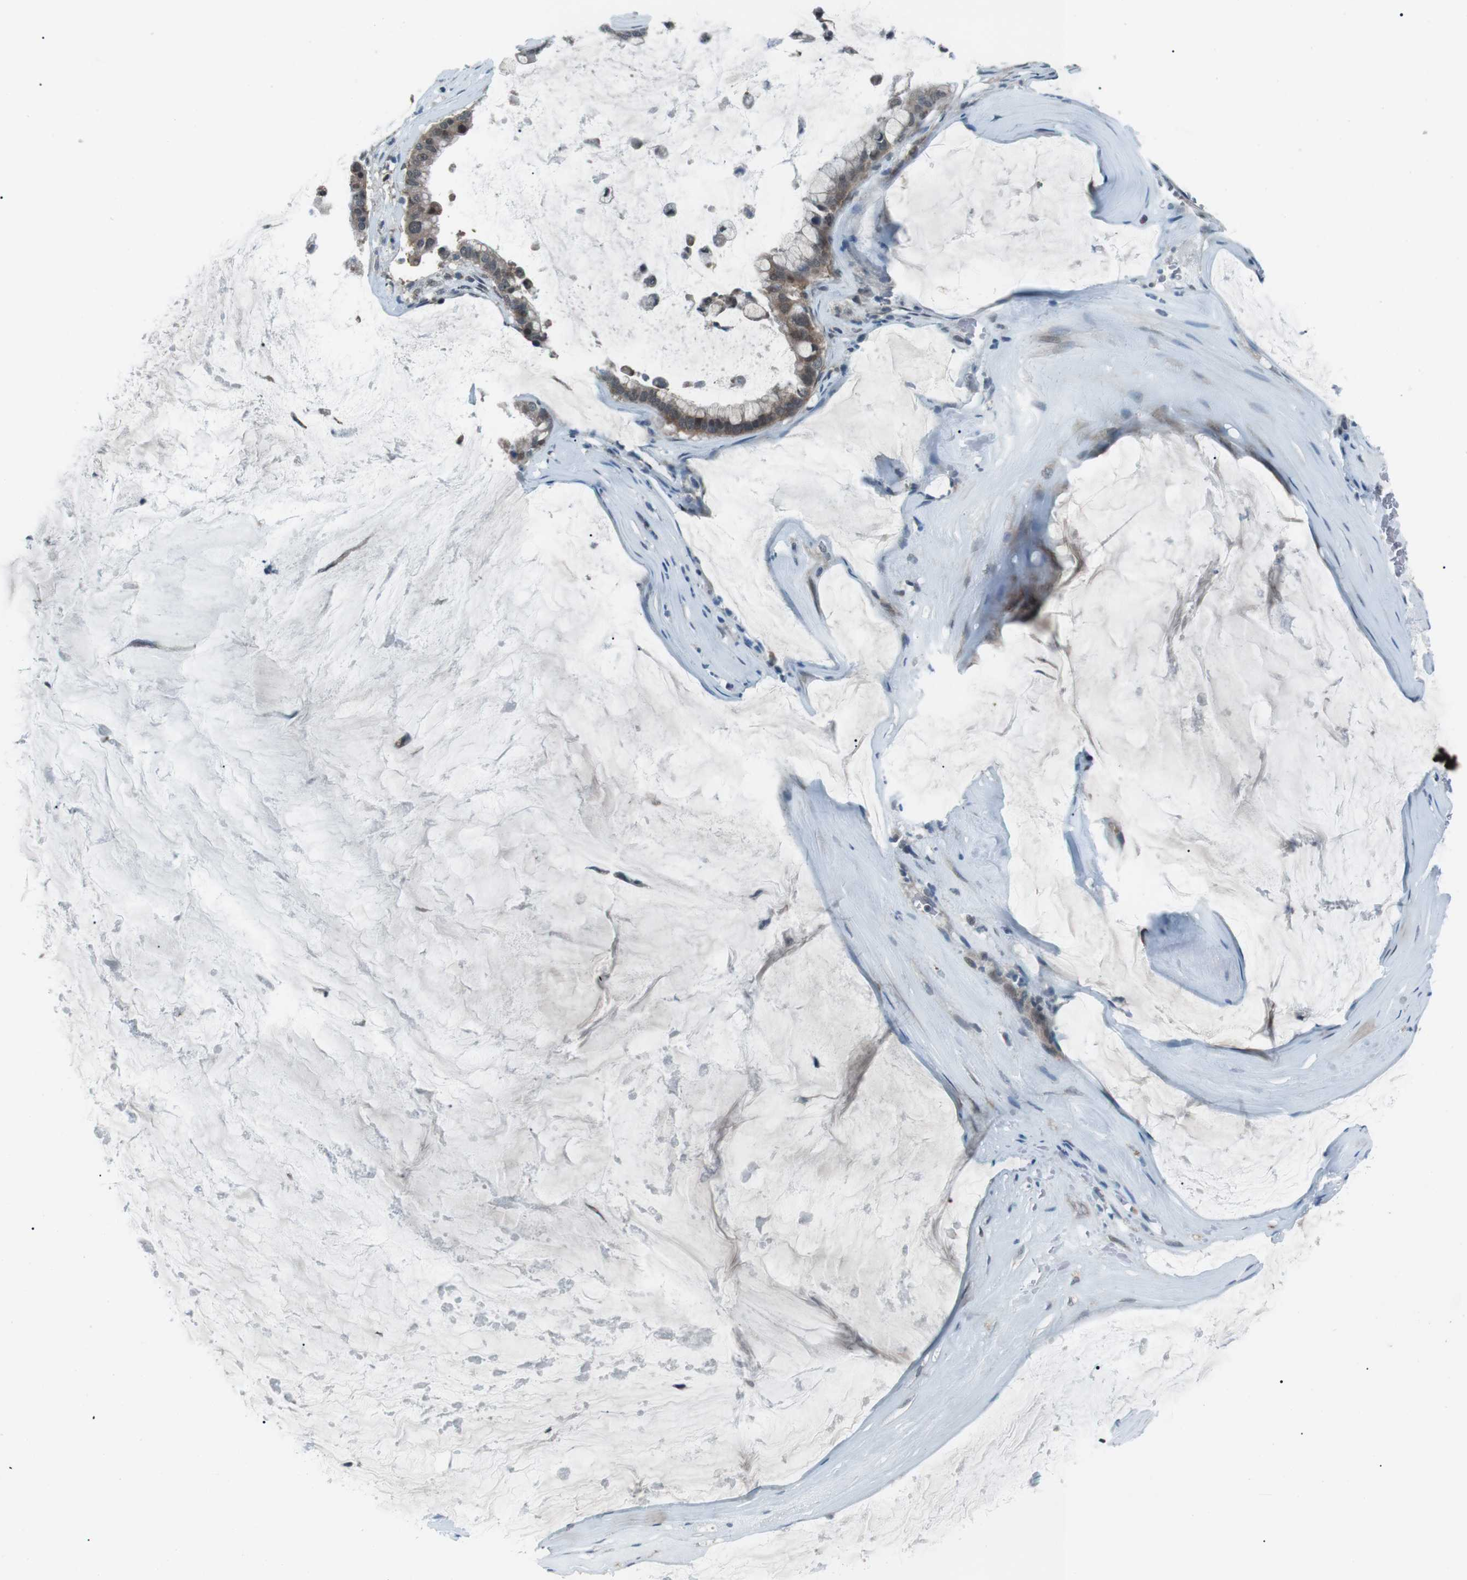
{"staining": {"intensity": "weak", "quantity": "25%-75%", "location": "cytoplasmic/membranous"}, "tissue": "pancreatic cancer", "cell_type": "Tumor cells", "image_type": "cancer", "snomed": [{"axis": "morphology", "description": "Adenocarcinoma, NOS"}, {"axis": "topography", "description": "Pancreas"}], "caption": "Tumor cells display low levels of weak cytoplasmic/membranous positivity in approximately 25%-75% of cells in pancreatic adenocarcinoma.", "gene": "LRIG2", "patient": {"sex": "male", "age": 41}}